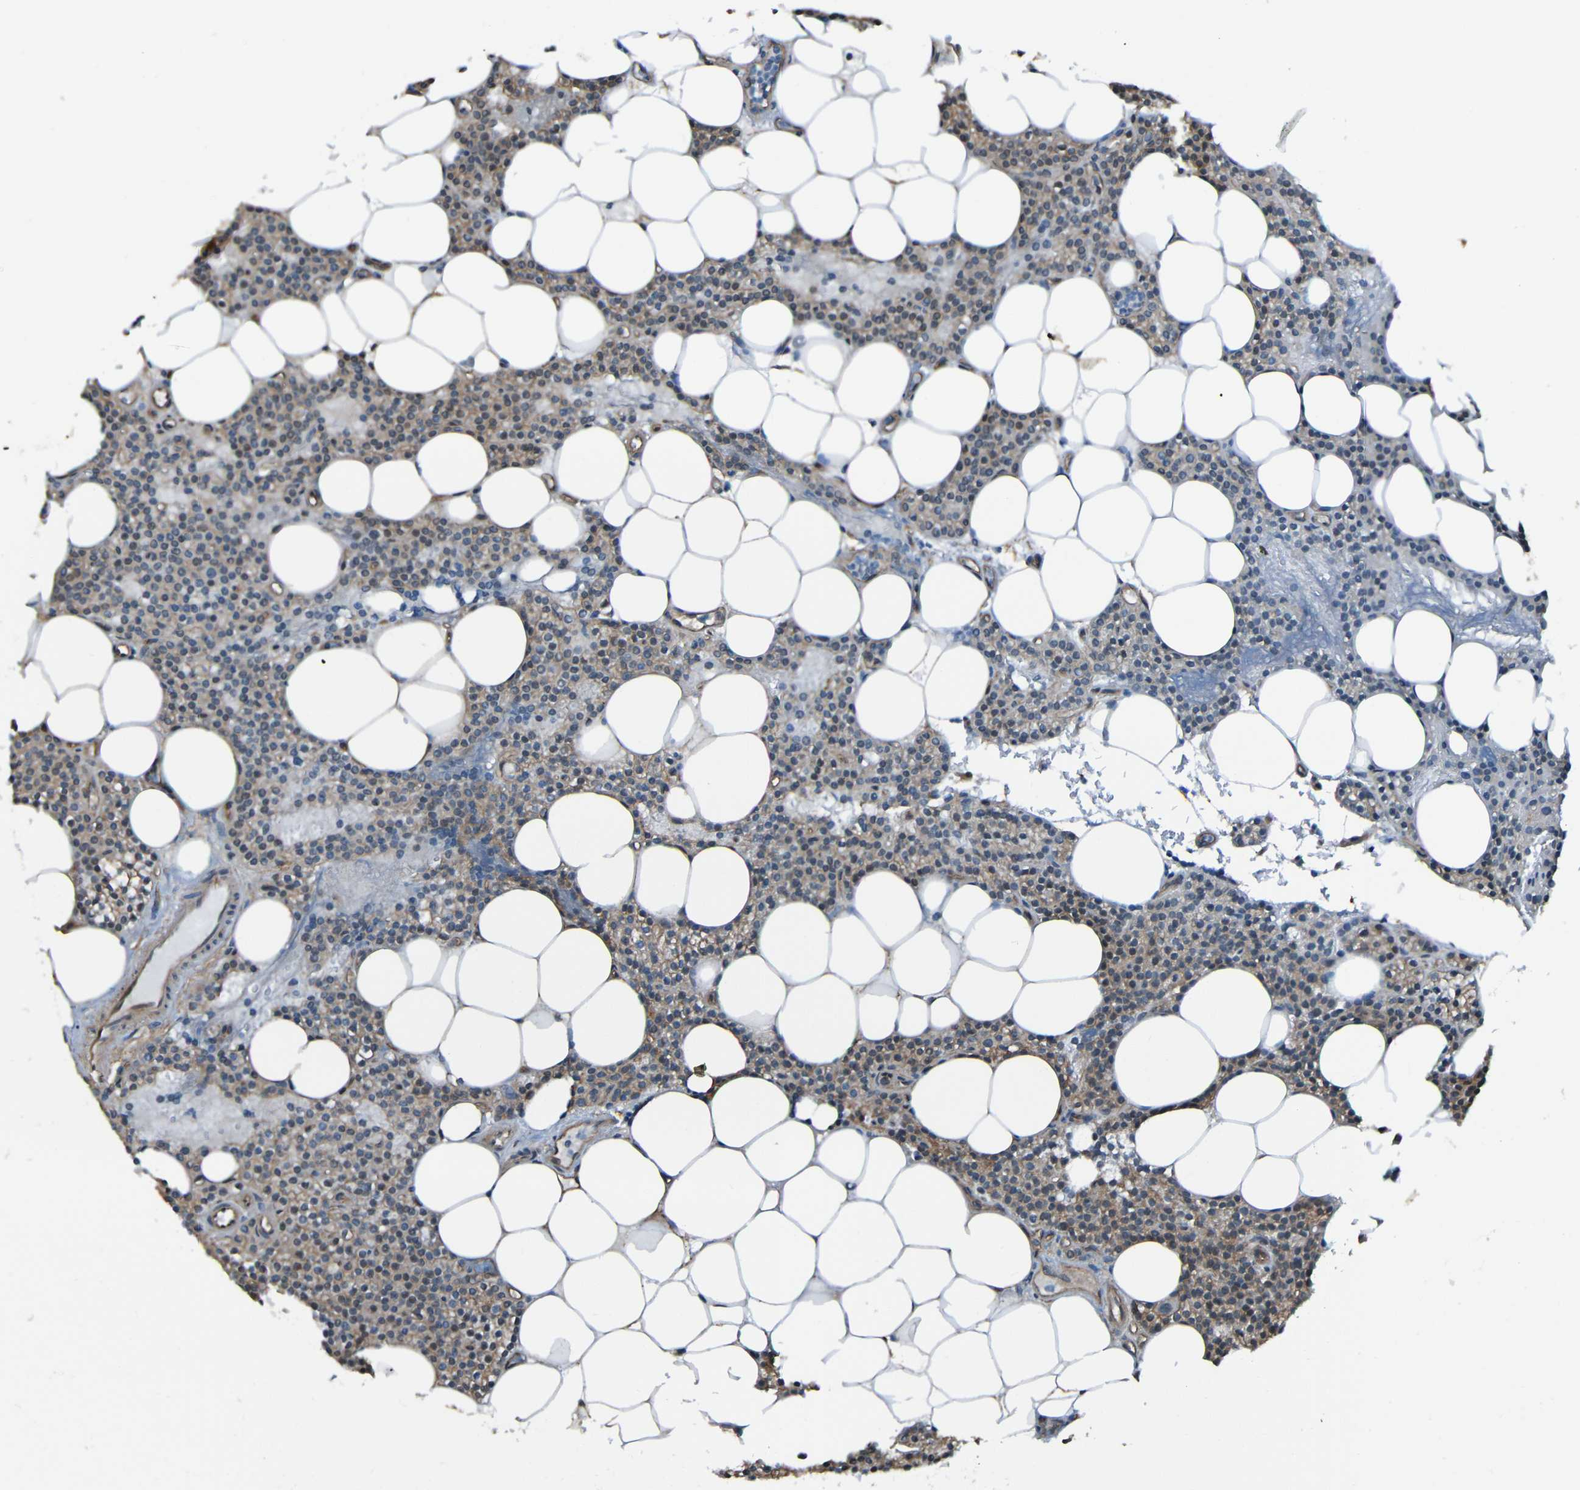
{"staining": {"intensity": "moderate", "quantity": ">75%", "location": "cytoplasmic/membranous"}, "tissue": "parathyroid gland", "cell_type": "Glandular cells", "image_type": "normal", "snomed": [{"axis": "morphology", "description": "Normal tissue, NOS"}, {"axis": "morphology", "description": "Adenoma, NOS"}, {"axis": "topography", "description": "Parathyroid gland"}], "caption": "Immunohistochemical staining of normal parathyroid gland shows medium levels of moderate cytoplasmic/membranous positivity in approximately >75% of glandular cells. (Brightfield microscopy of DAB IHC at high magnification).", "gene": "LGR5", "patient": {"sex": "female", "age": 51}}